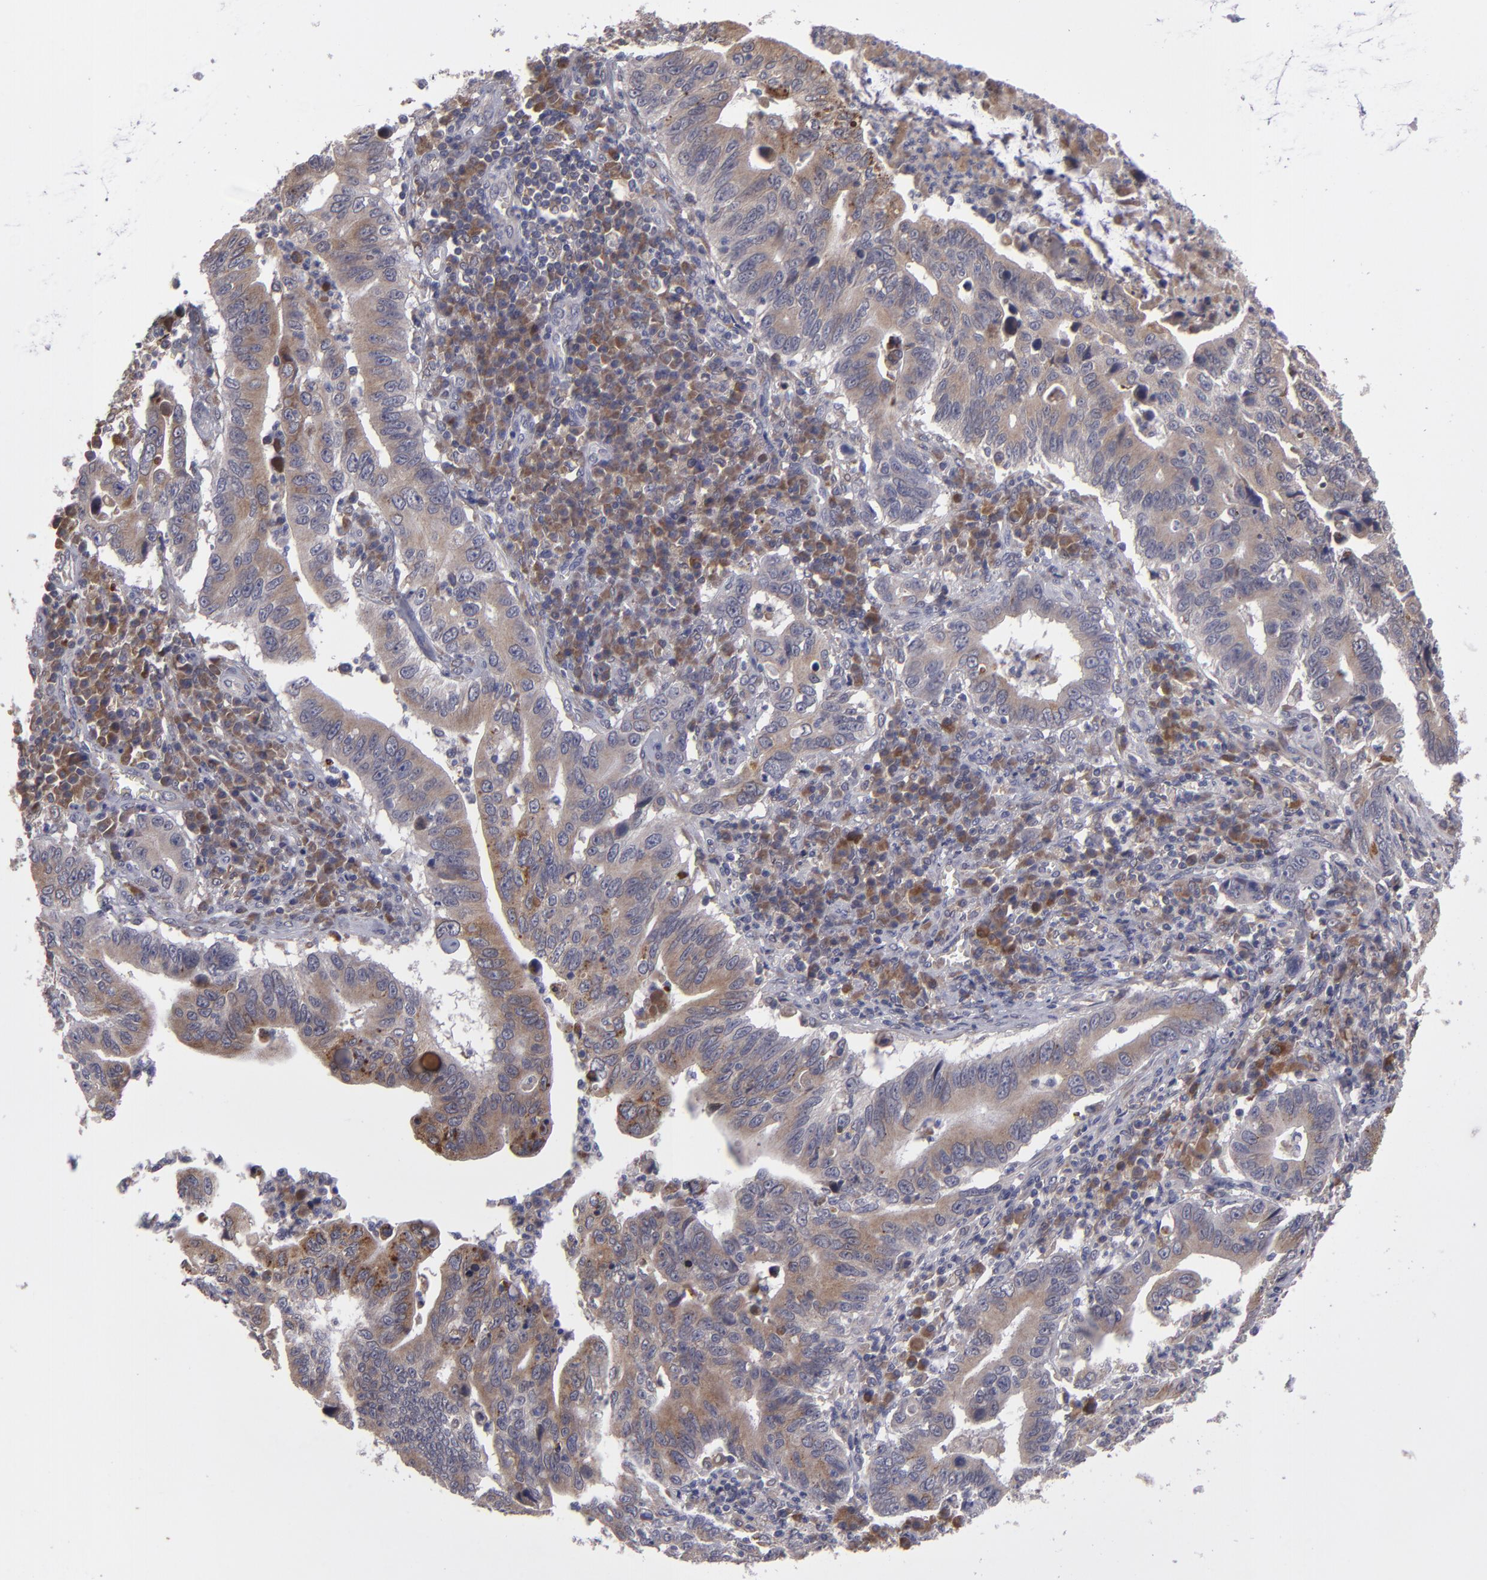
{"staining": {"intensity": "weak", "quantity": ">75%", "location": "cytoplasmic/membranous"}, "tissue": "stomach cancer", "cell_type": "Tumor cells", "image_type": "cancer", "snomed": [{"axis": "morphology", "description": "Adenocarcinoma, NOS"}, {"axis": "topography", "description": "Stomach, upper"}], "caption": "Immunohistochemical staining of adenocarcinoma (stomach) demonstrates weak cytoplasmic/membranous protein expression in approximately >75% of tumor cells. Using DAB (3,3'-diaminobenzidine) (brown) and hematoxylin (blue) stains, captured at high magnification using brightfield microscopy.", "gene": "IL12A", "patient": {"sex": "male", "age": 63}}